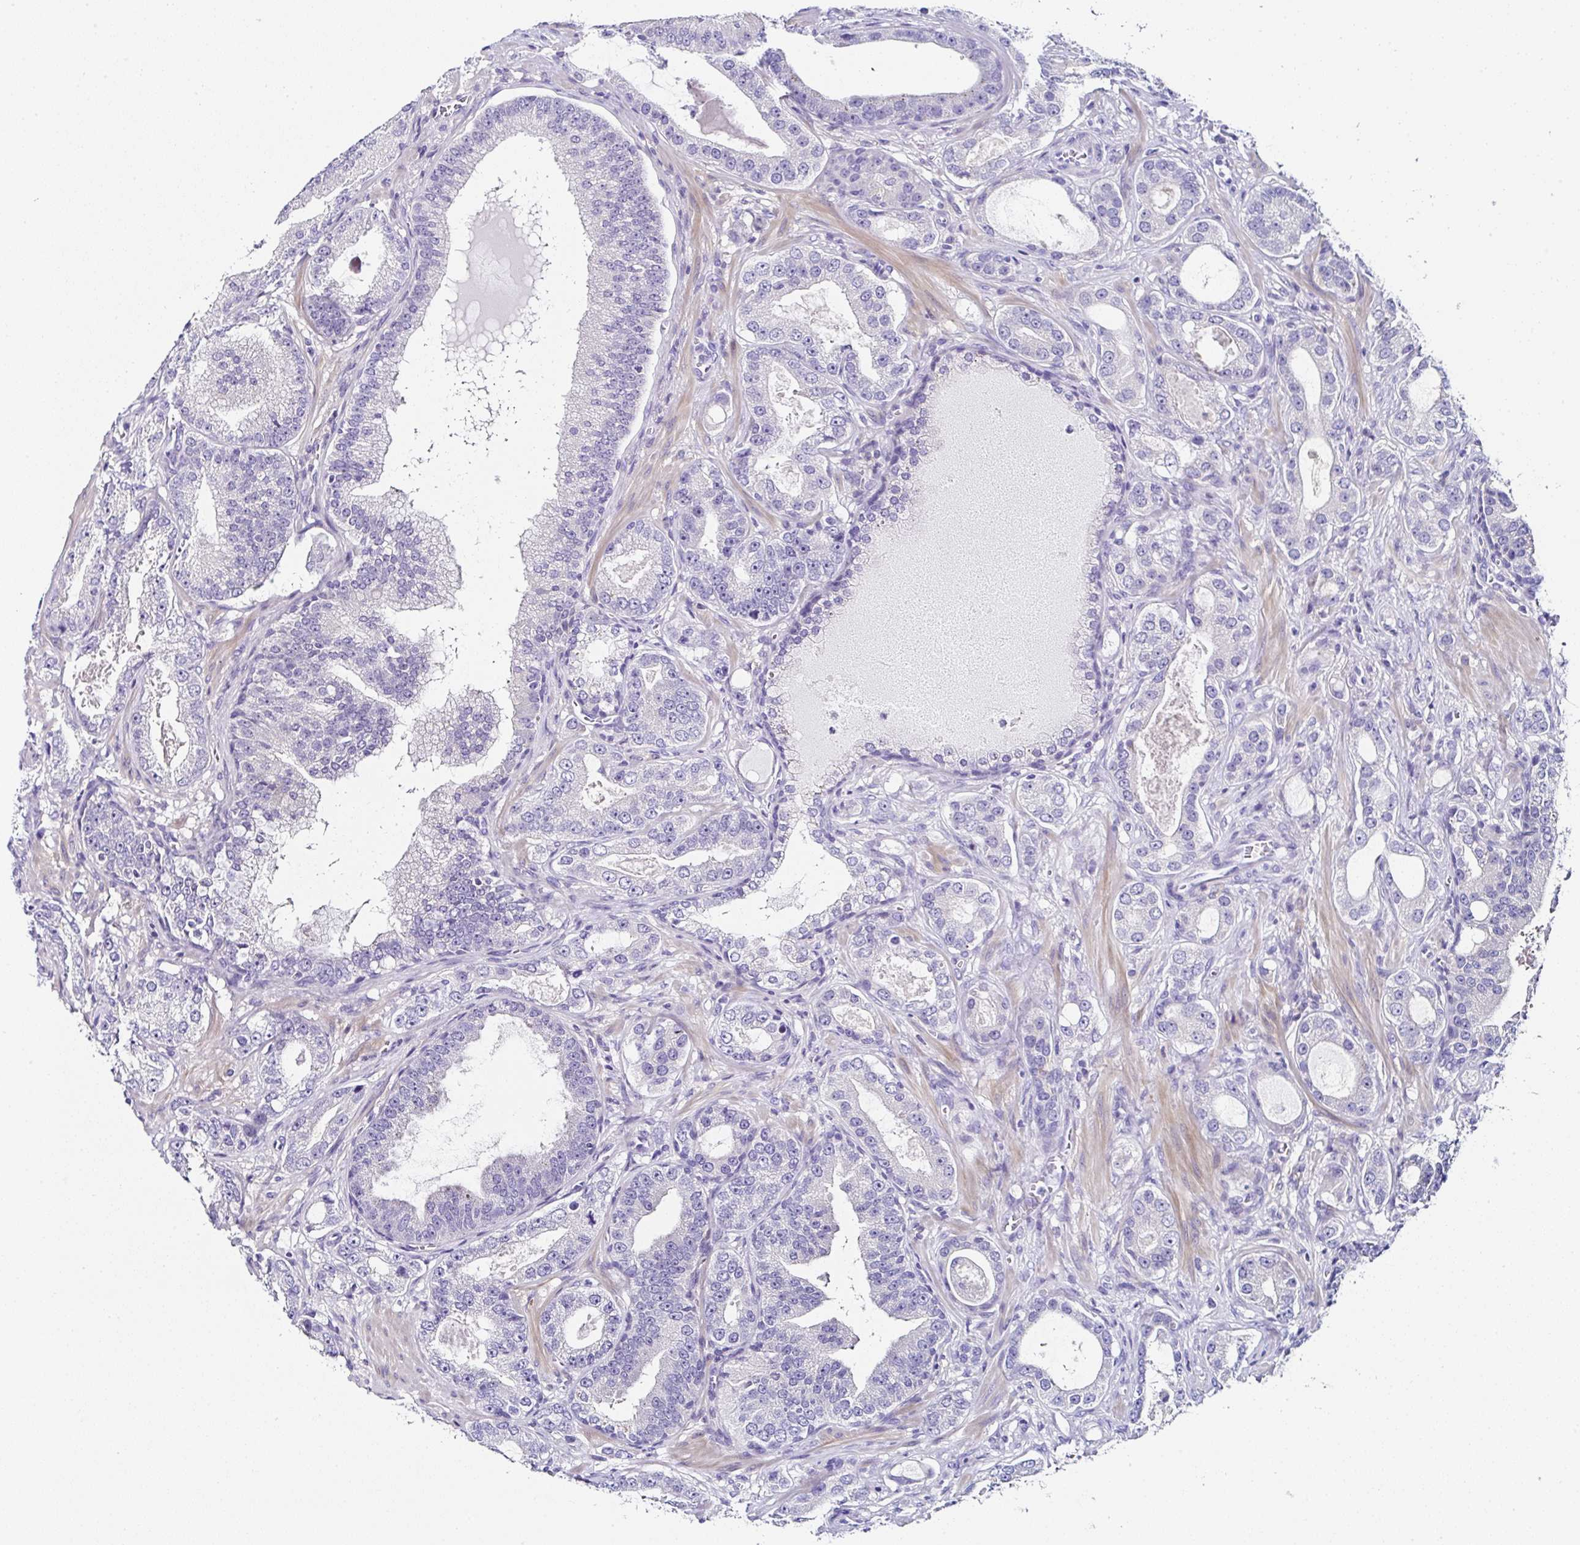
{"staining": {"intensity": "negative", "quantity": "none", "location": "none"}, "tissue": "prostate cancer", "cell_type": "Tumor cells", "image_type": "cancer", "snomed": [{"axis": "morphology", "description": "Adenocarcinoma, High grade"}, {"axis": "topography", "description": "Prostate"}], "caption": "The IHC image has no significant positivity in tumor cells of prostate cancer tissue.", "gene": "UGT3A1", "patient": {"sex": "male", "age": 65}}